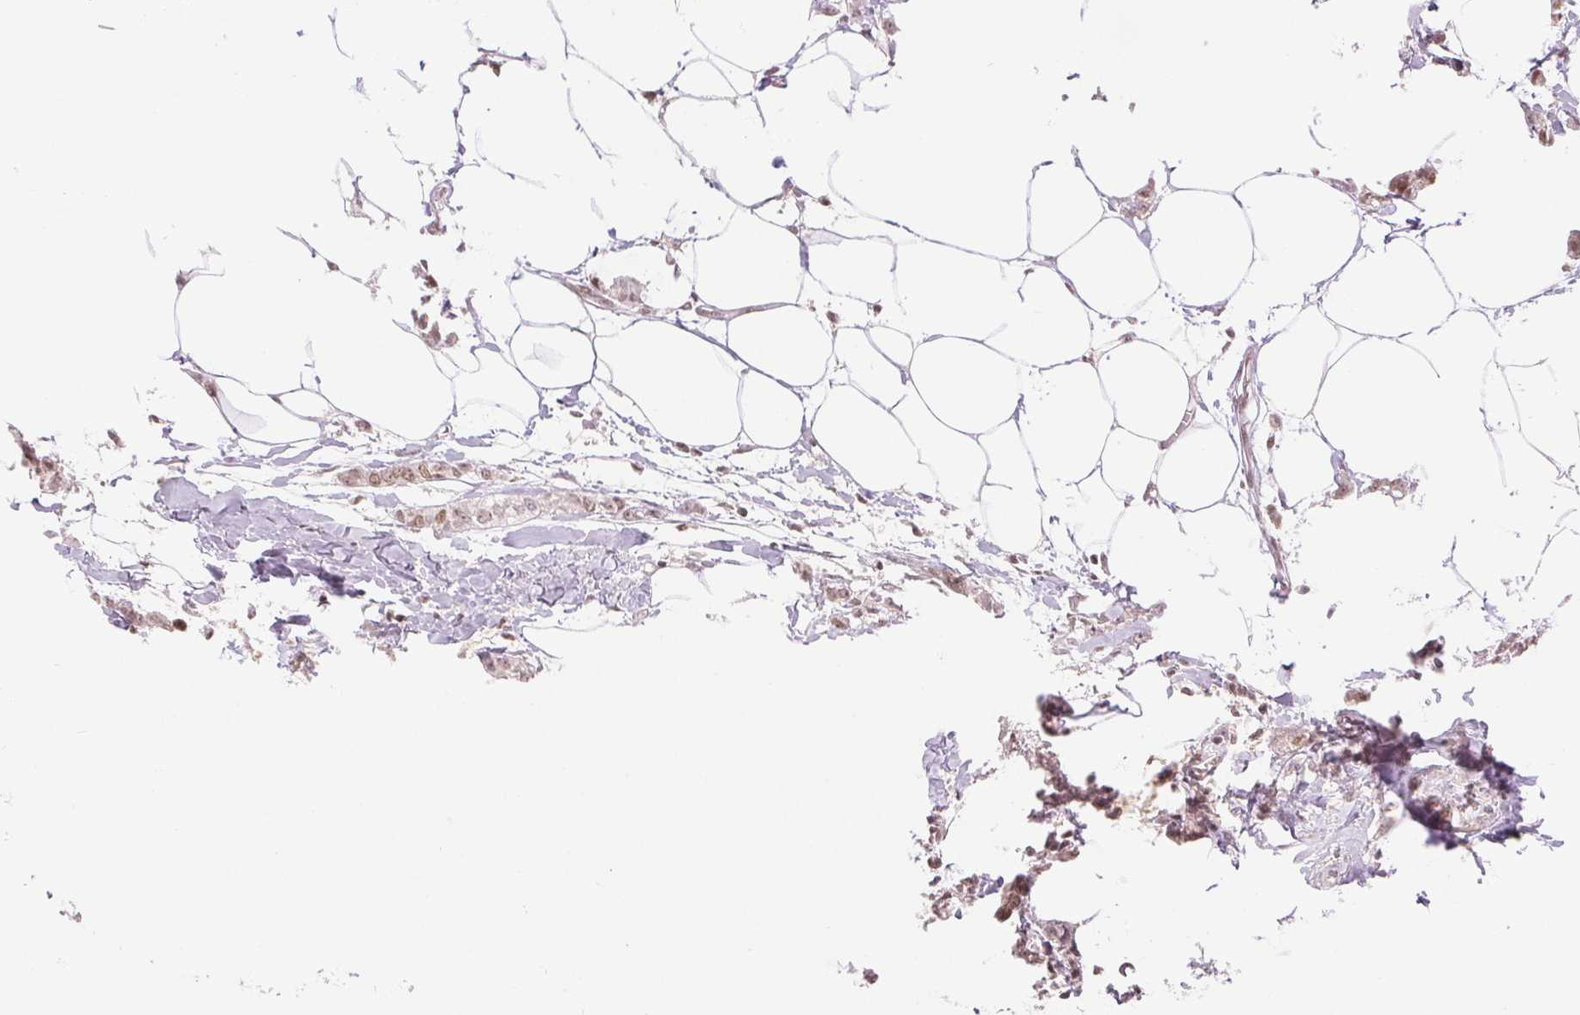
{"staining": {"intensity": "weak", "quantity": ">75%", "location": "nuclear"}, "tissue": "breast cancer", "cell_type": "Tumor cells", "image_type": "cancer", "snomed": [{"axis": "morphology", "description": "Duct carcinoma"}, {"axis": "topography", "description": "Breast"}], "caption": "Immunohistochemical staining of breast cancer reveals low levels of weak nuclear protein staining in about >75% of tumor cells.", "gene": "DEK", "patient": {"sex": "female", "age": 40}}